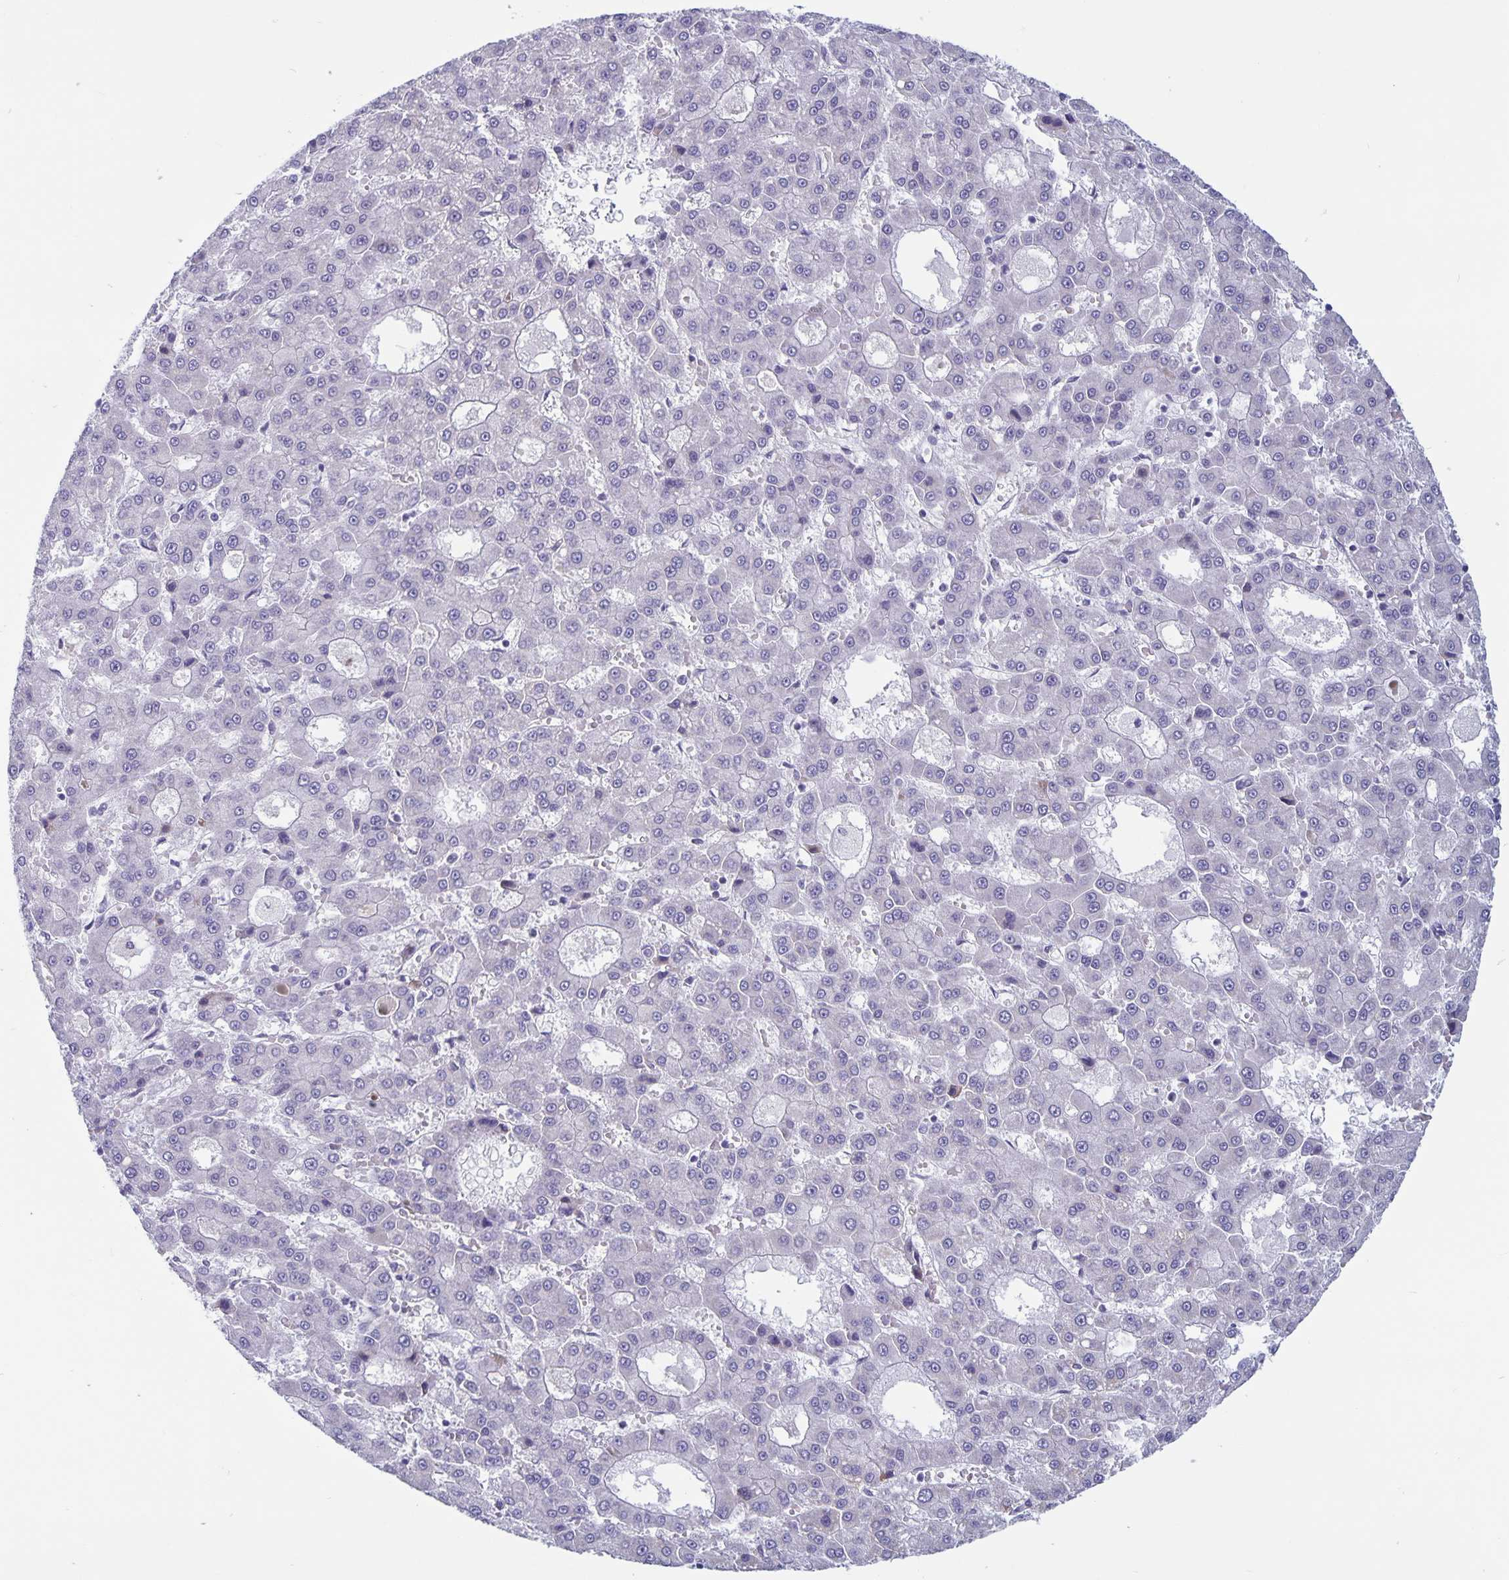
{"staining": {"intensity": "negative", "quantity": "none", "location": "none"}, "tissue": "liver cancer", "cell_type": "Tumor cells", "image_type": "cancer", "snomed": [{"axis": "morphology", "description": "Carcinoma, Hepatocellular, NOS"}, {"axis": "topography", "description": "Liver"}], "caption": "DAB immunohistochemical staining of hepatocellular carcinoma (liver) shows no significant staining in tumor cells.", "gene": "PLCB3", "patient": {"sex": "male", "age": 70}}